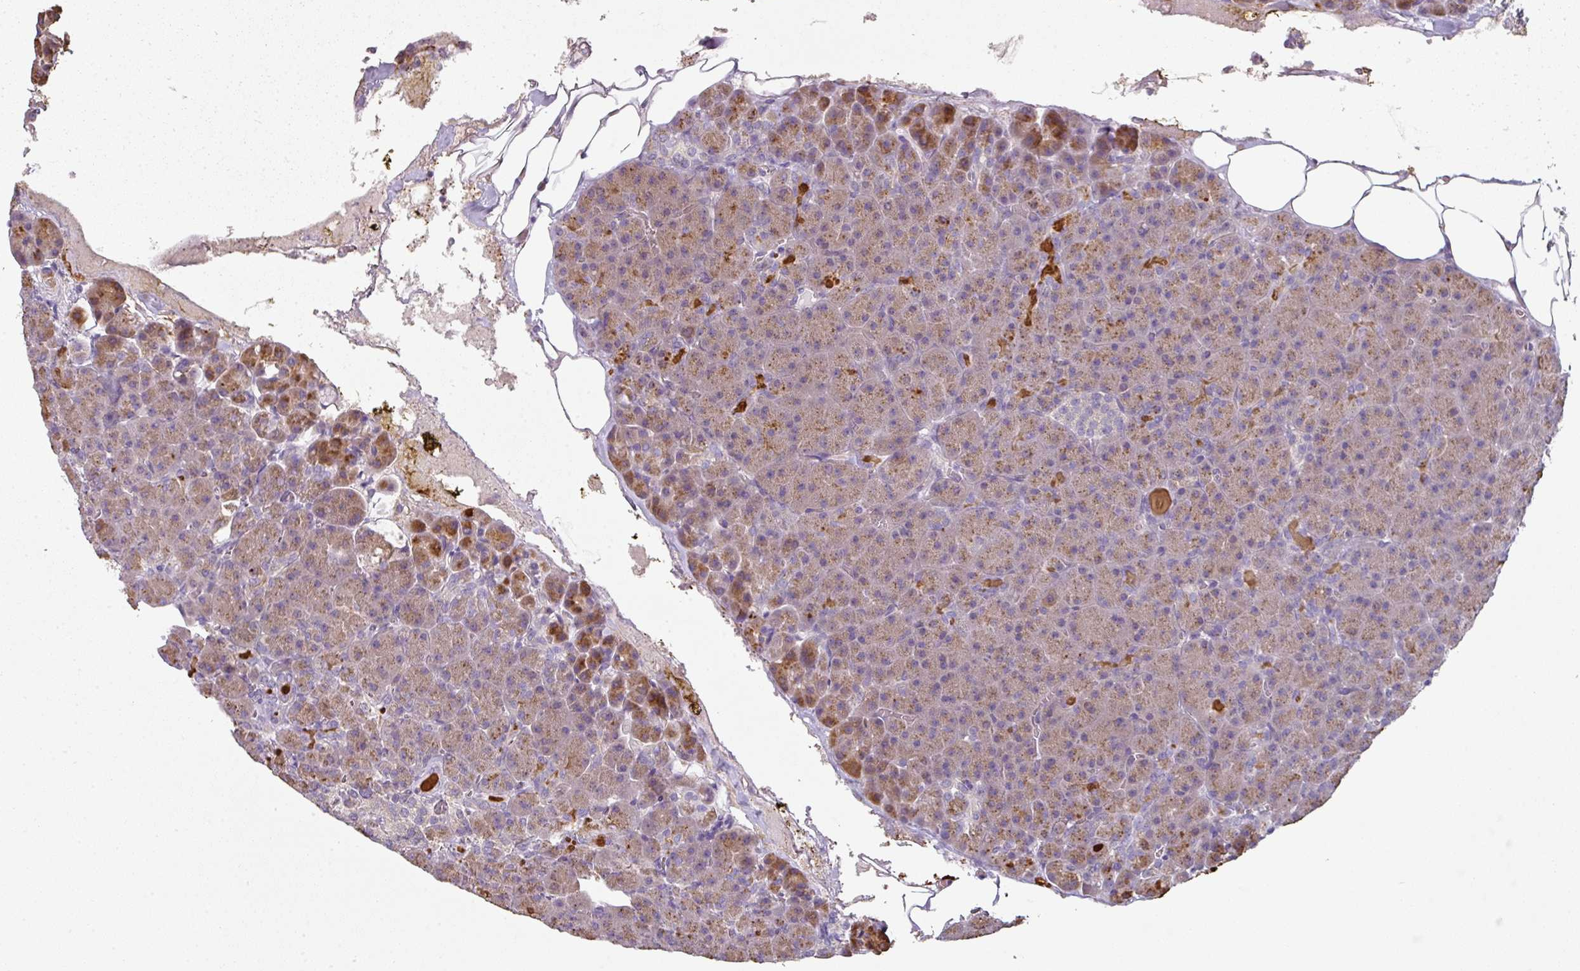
{"staining": {"intensity": "moderate", "quantity": ">75%", "location": "cytoplasmic/membranous"}, "tissue": "pancreas", "cell_type": "Exocrine glandular cells", "image_type": "normal", "snomed": [{"axis": "morphology", "description": "Normal tissue, NOS"}, {"axis": "topography", "description": "Pancreas"}], "caption": "An immunohistochemistry image of normal tissue is shown. Protein staining in brown labels moderate cytoplasmic/membranous positivity in pancreas within exocrine glandular cells. Using DAB (brown) and hematoxylin (blue) stains, captured at high magnification using brightfield microscopy.", "gene": "C19orf33", "patient": {"sex": "female", "age": 74}}